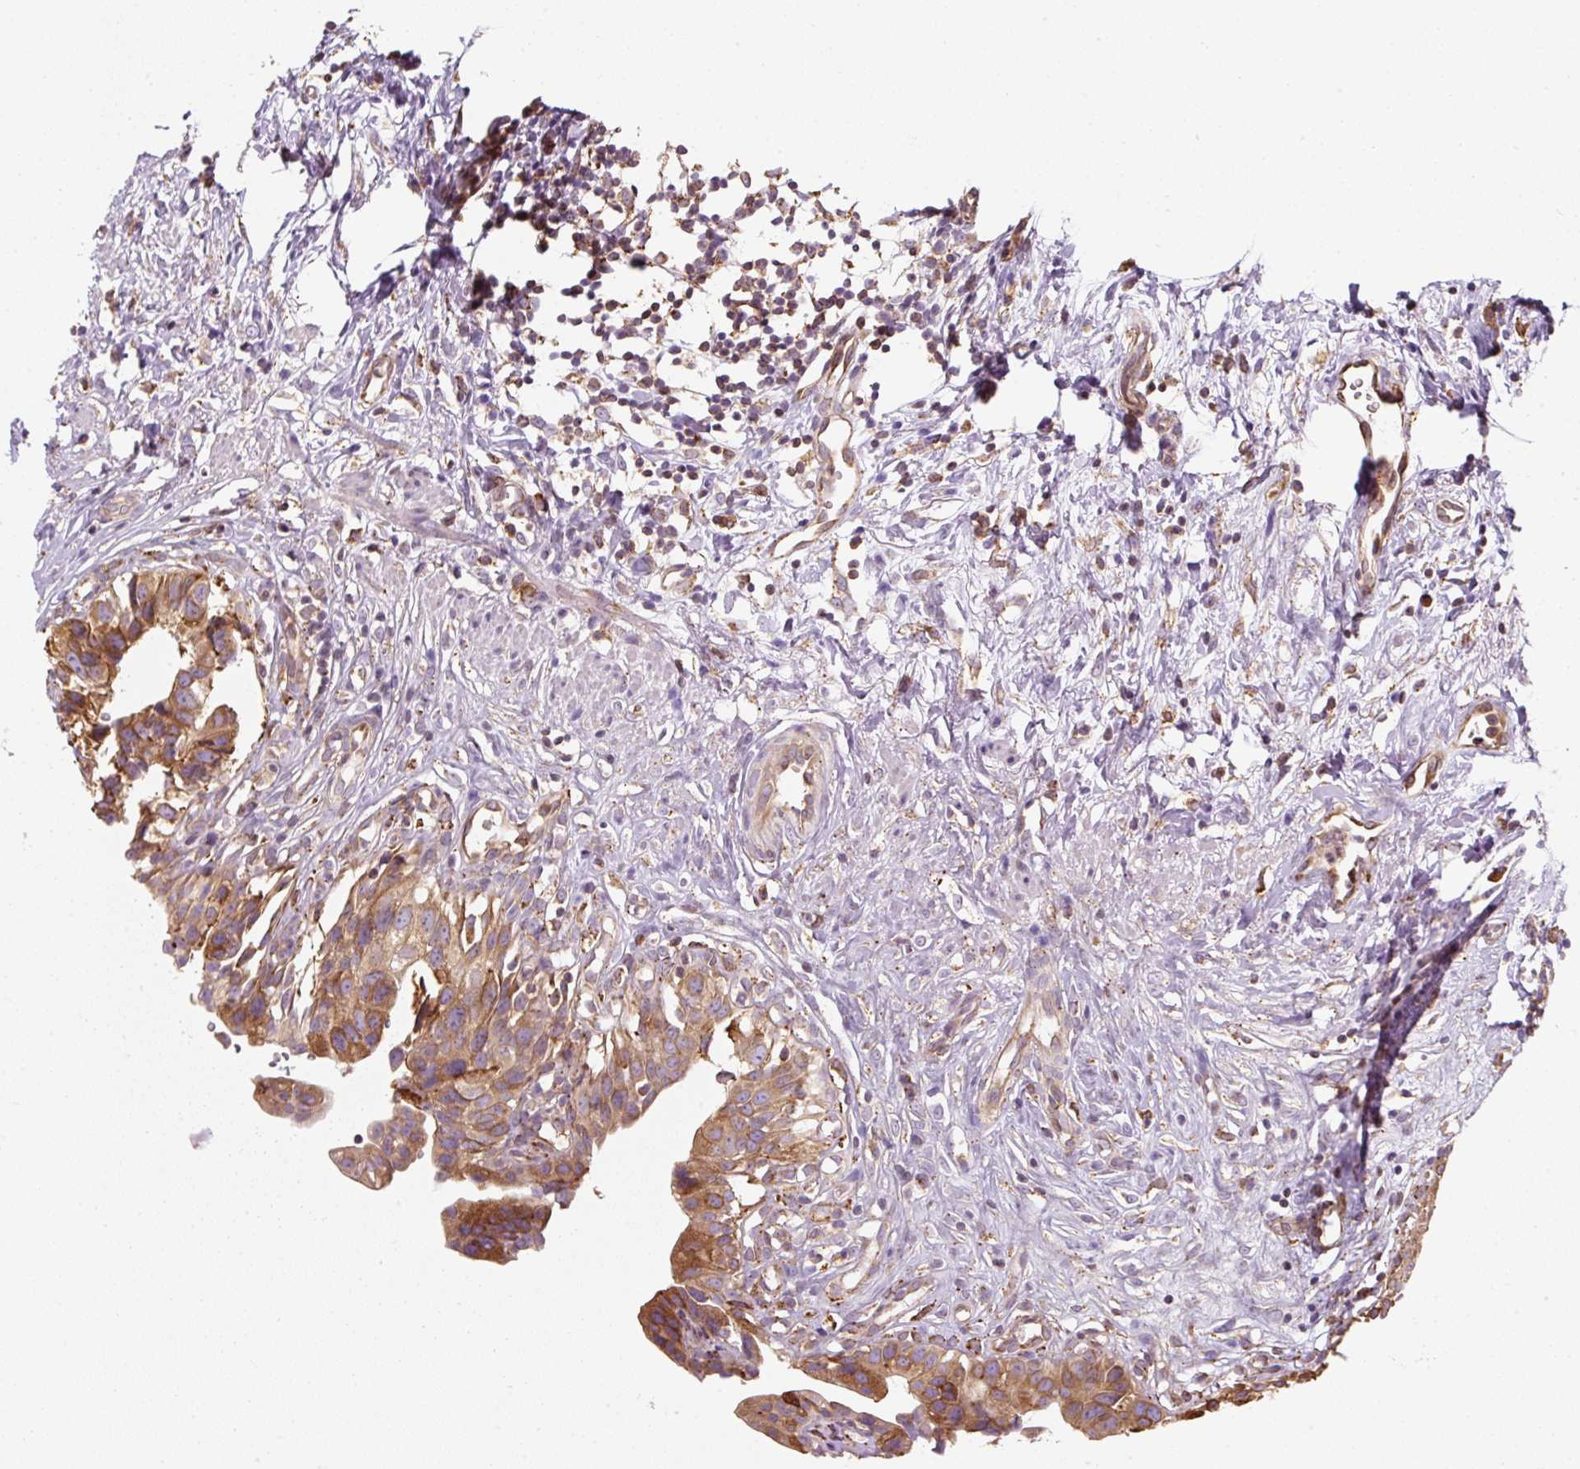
{"staining": {"intensity": "moderate", "quantity": ">75%", "location": "cytoplasmic/membranous"}, "tissue": "urinary bladder", "cell_type": "Urothelial cells", "image_type": "normal", "snomed": [{"axis": "morphology", "description": "Normal tissue, NOS"}, {"axis": "topography", "description": "Urinary bladder"}], "caption": "A brown stain labels moderate cytoplasmic/membranous expression of a protein in urothelial cells of normal human urinary bladder. Using DAB (brown) and hematoxylin (blue) stains, captured at high magnification using brightfield microscopy.", "gene": "PRKCSH", "patient": {"sex": "male", "age": 51}}